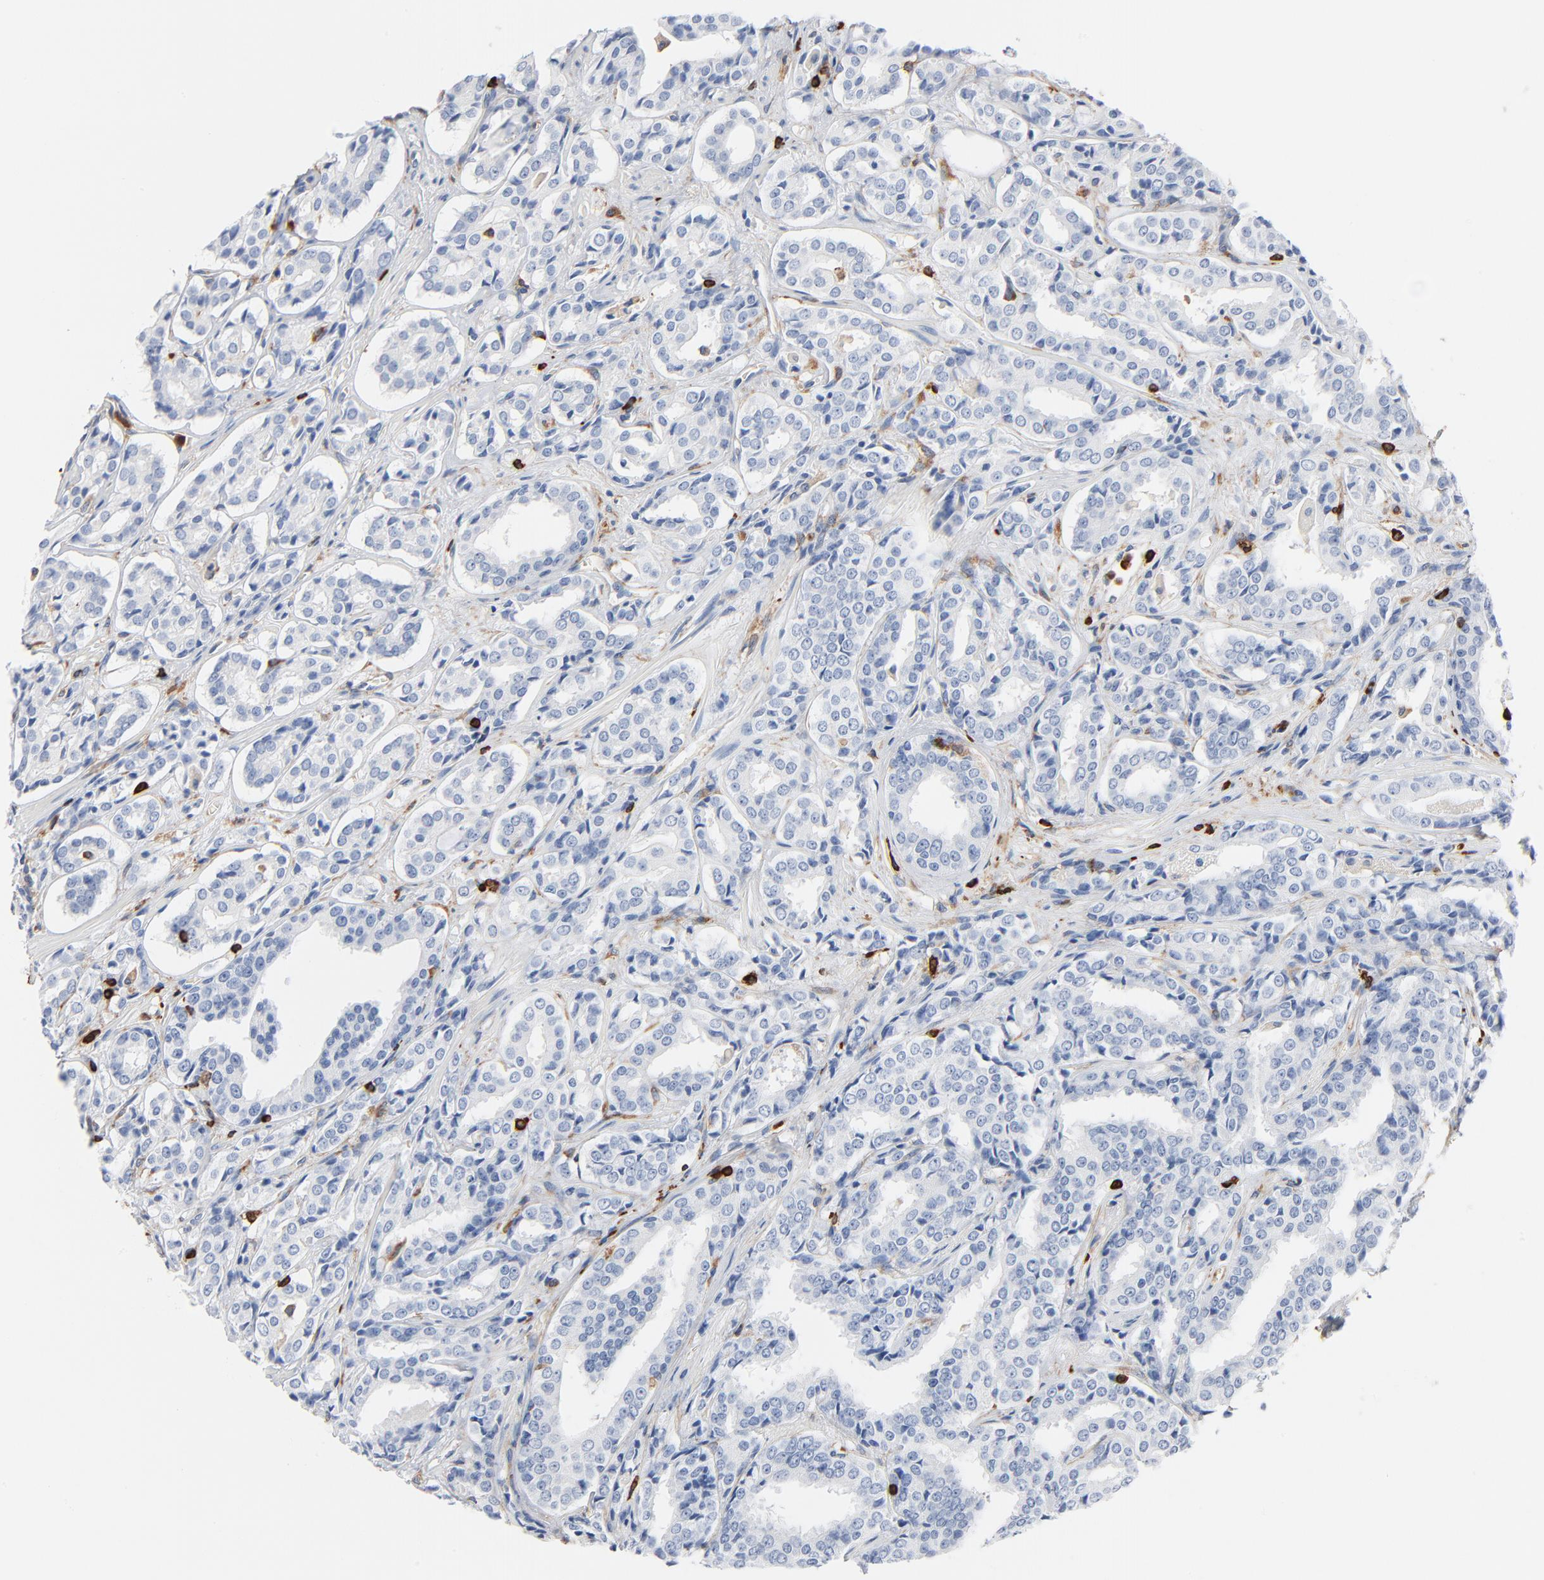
{"staining": {"intensity": "negative", "quantity": "none", "location": "none"}, "tissue": "prostate cancer", "cell_type": "Tumor cells", "image_type": "cancer", "snomed": [{"axis": "morphology", "description": "Adenocarcinoma, Medium grade"}, {"axis": "topography", "description": "Prostate"}], "caption": "The immunohistochemistry (IHC) histopathology image has no significant expression in tumor cells of medium-grade adenocarcinoma (prostate) tissue.", "gene": "SH3KBP1", "patient": {"sex": "male", "age": 60}}